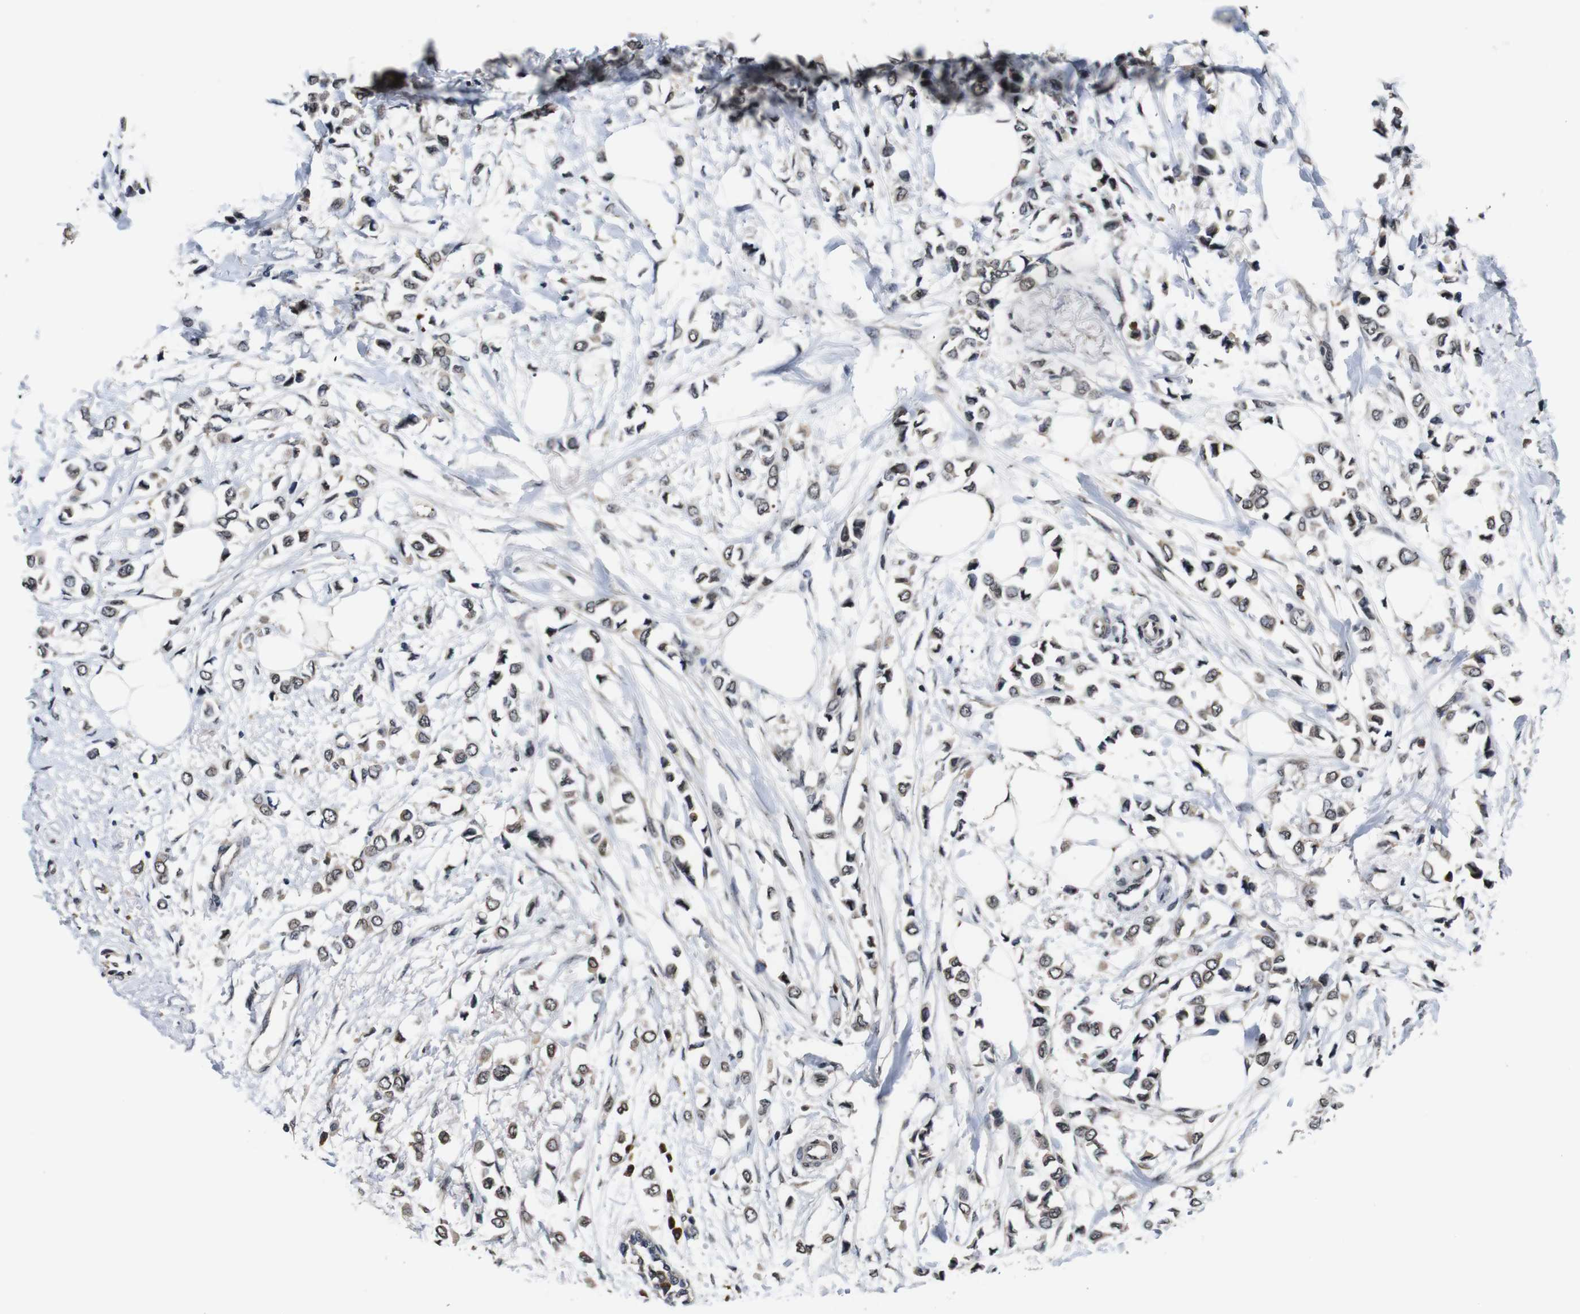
{"staining": {"intensity": "weak", "quantity": ">75%", "location": "cytoplasmic/membranous"}, "tissue": "breast cancer", "cell_type": "Tumor cells", "image_type": "cancer", "snomed": [{"axis": "morphology", "description": "Lobular carcinoma"}, {"axis": "topography", "description": "Breast"}], "caption": "Breast cancer (lobular carcinoma) stained with immunohistochemistry exhibits weak cytoplasmic/membranous expression in approximately >75% of tumor cells.", "gene": "ZBTB46", "patient": {"sex": "female", "age": 51}}